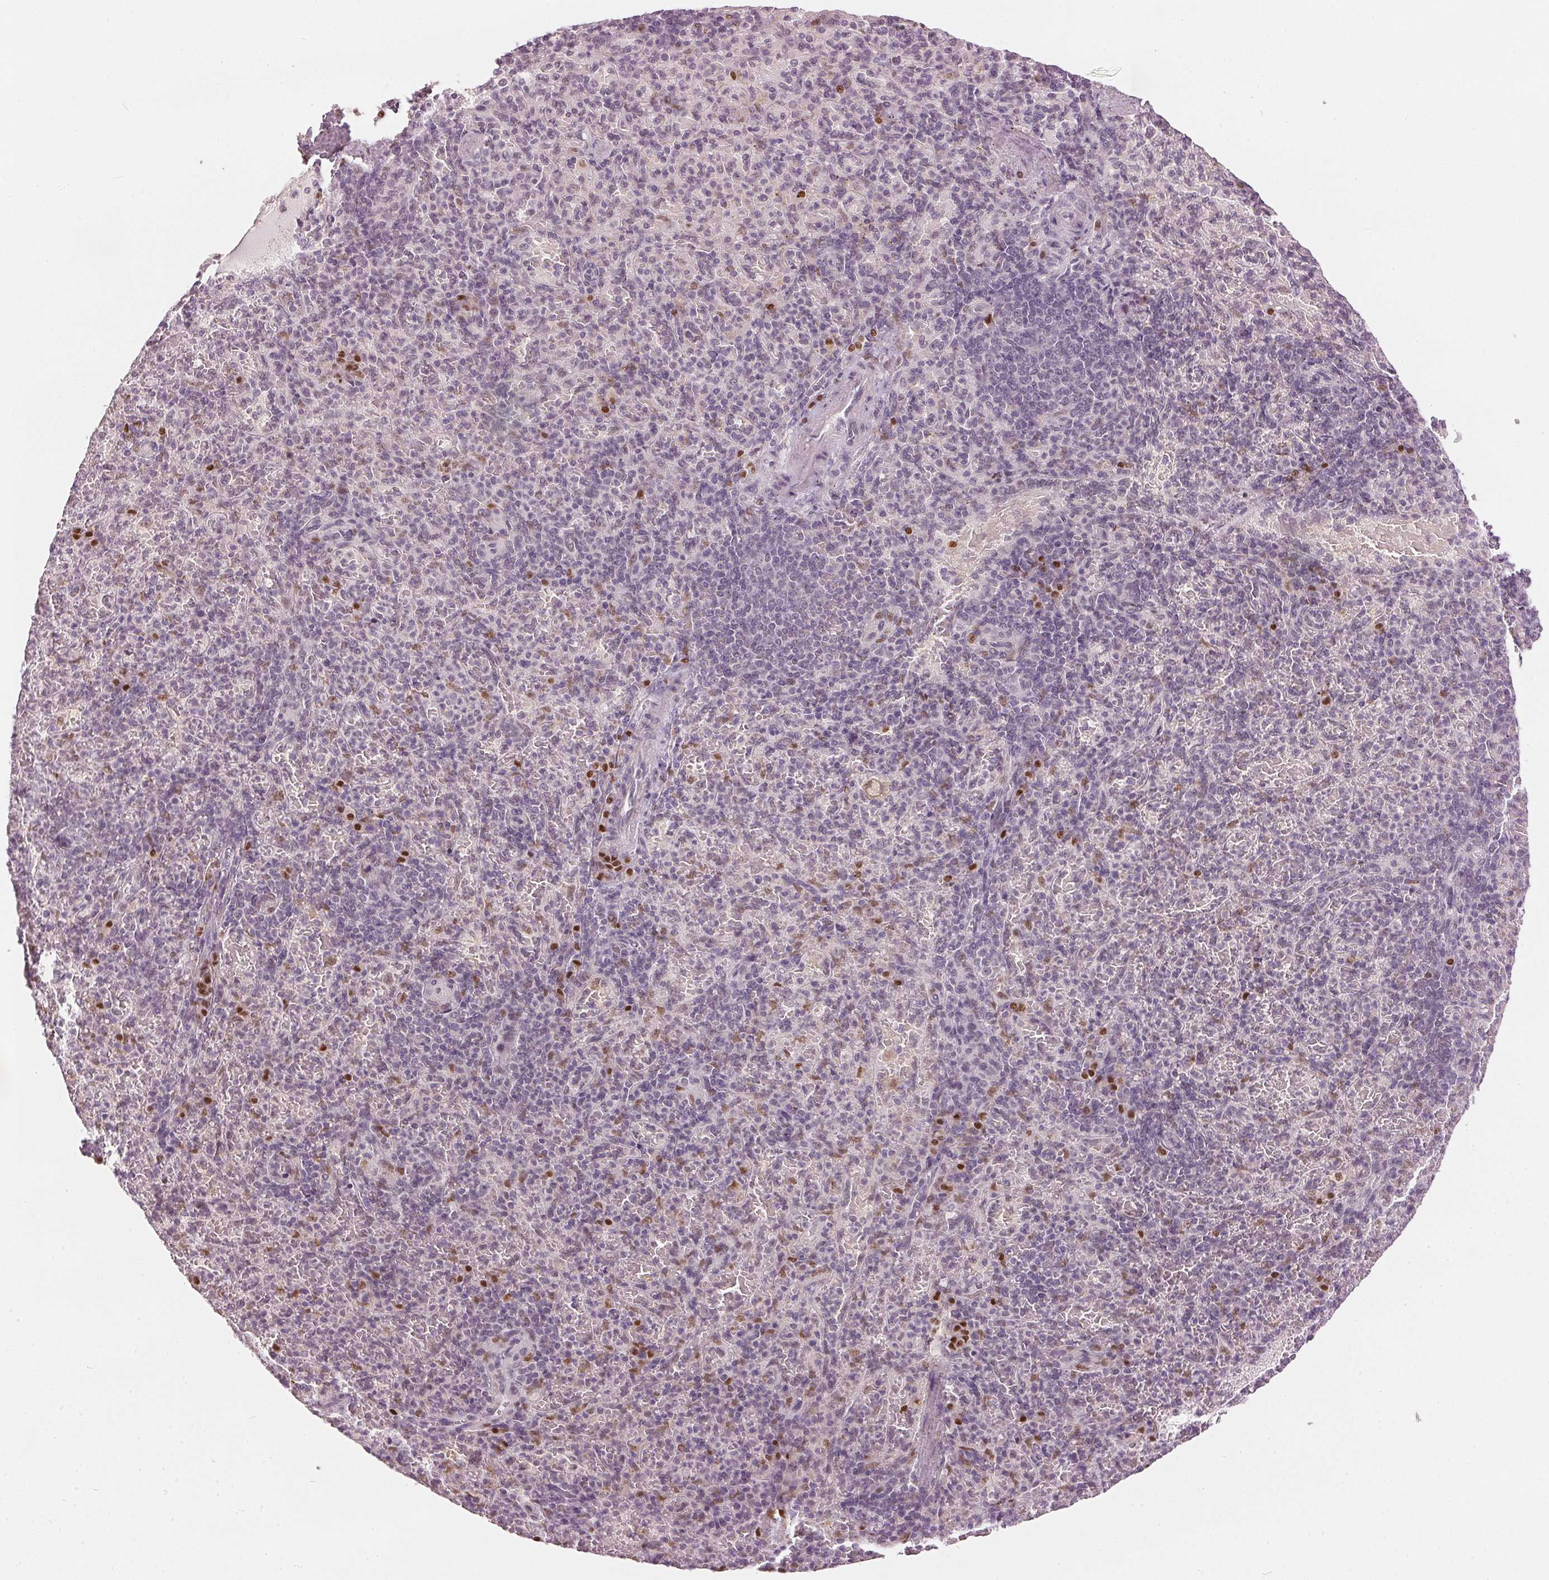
{"staining": {"intensity": "moderate", "quantity": "<25%", "location": "nuclear"}, "tissue": "spleen", "cell_type": "Cells in red pulp", "image_type": "normal", "snomed": [{"axis": "morphology", "description": "Normal tissue, NOS"}, {"axis": "topography", "description": "Spleen"}], "caption": "High-power microscopy captured an immunohistochemistry histopathology image of benign spleen, revealing moderate nuclear expression in approximately <25% of cells in red pulp.", "gene": "ENSG00000267001", "patient": {"sex": "female", "age": 74}}